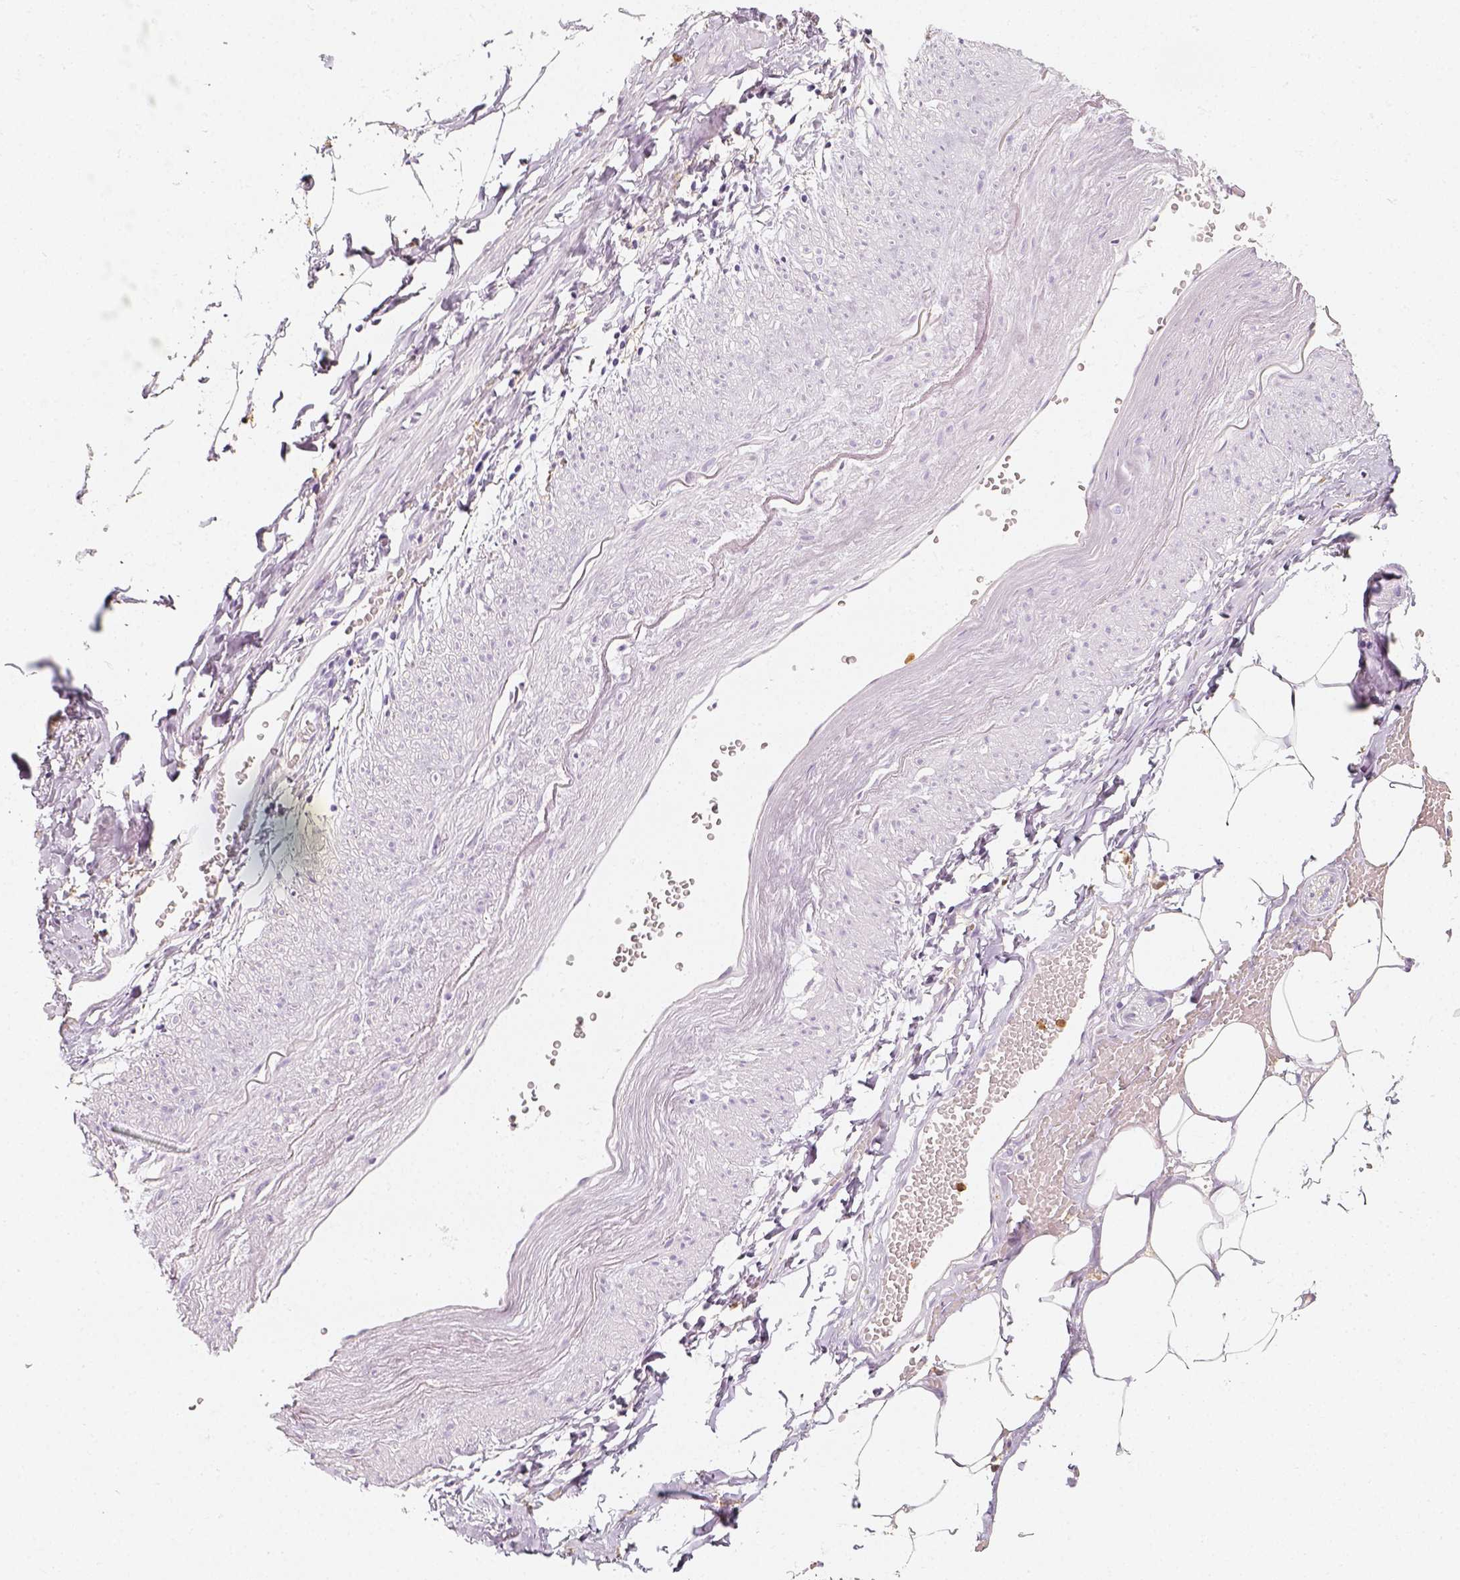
{"staining": {"intensity": "negative", "quantity": "none", "location": "none"}, "tissue": "adipose tissue", "cell_type": "Adipocytes", "image_type": "normal", "snomed": [{"axis": "morphology", "description": "Normal tissue, NOS"}, {"axis": "topography", "description": "Prostate"}, {"axis": "topography", "description": "Peripheral nerve tissue"}], "caption": "DAB immunohistochemical staining of normal adipose tissue displays no significant positivity in adipocytes.", "gene": "NECAB2", "patient": {"sex": "male", "age": 55}}